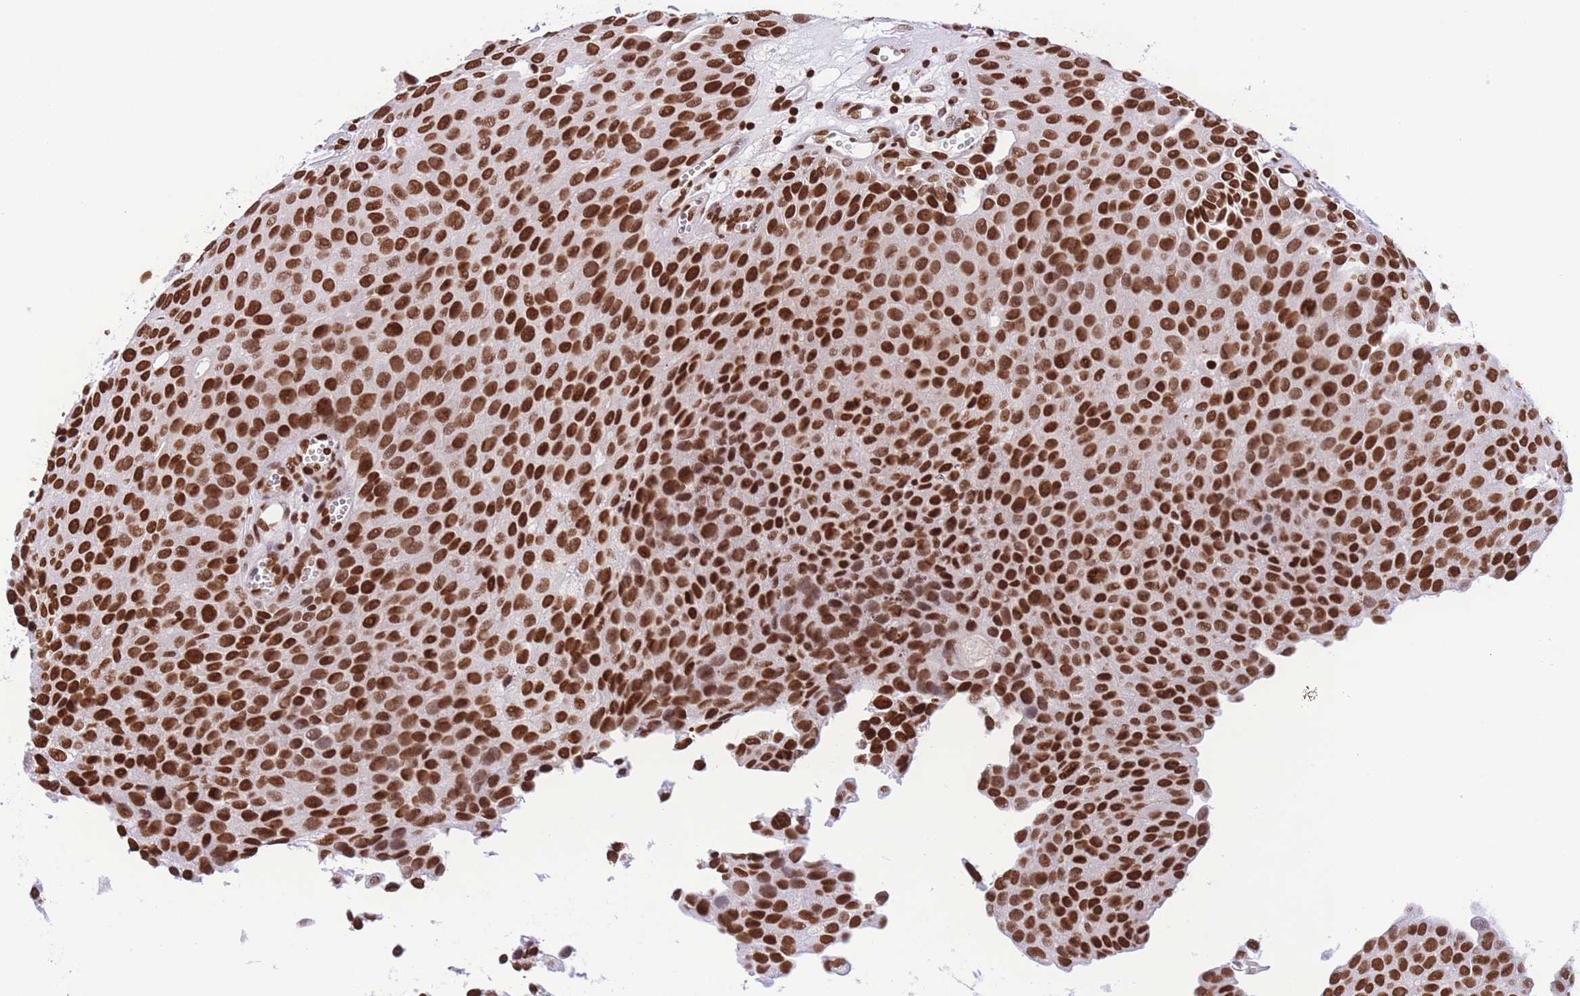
{"staining": {"intensity": "strong", "quantity": ">75%", "location": "nuclear"}, "tissue": "urothelial cancer", "cell_type": "Tumor cells", "image_type": "cancer", "snomed": [{"axis": "morphology", "description": "Urothelial carcinoma, Low grade"}, {"axis": "topography", "description": "Urinary bladder"}], "caption": "The immunohistochemical stain highlights strong nuclear positivity in tumor cells of urothelial carcinoma (low-grade) tissue.", "gene": "H2BC11", "patient": {"sex": "male", "age": 88}}